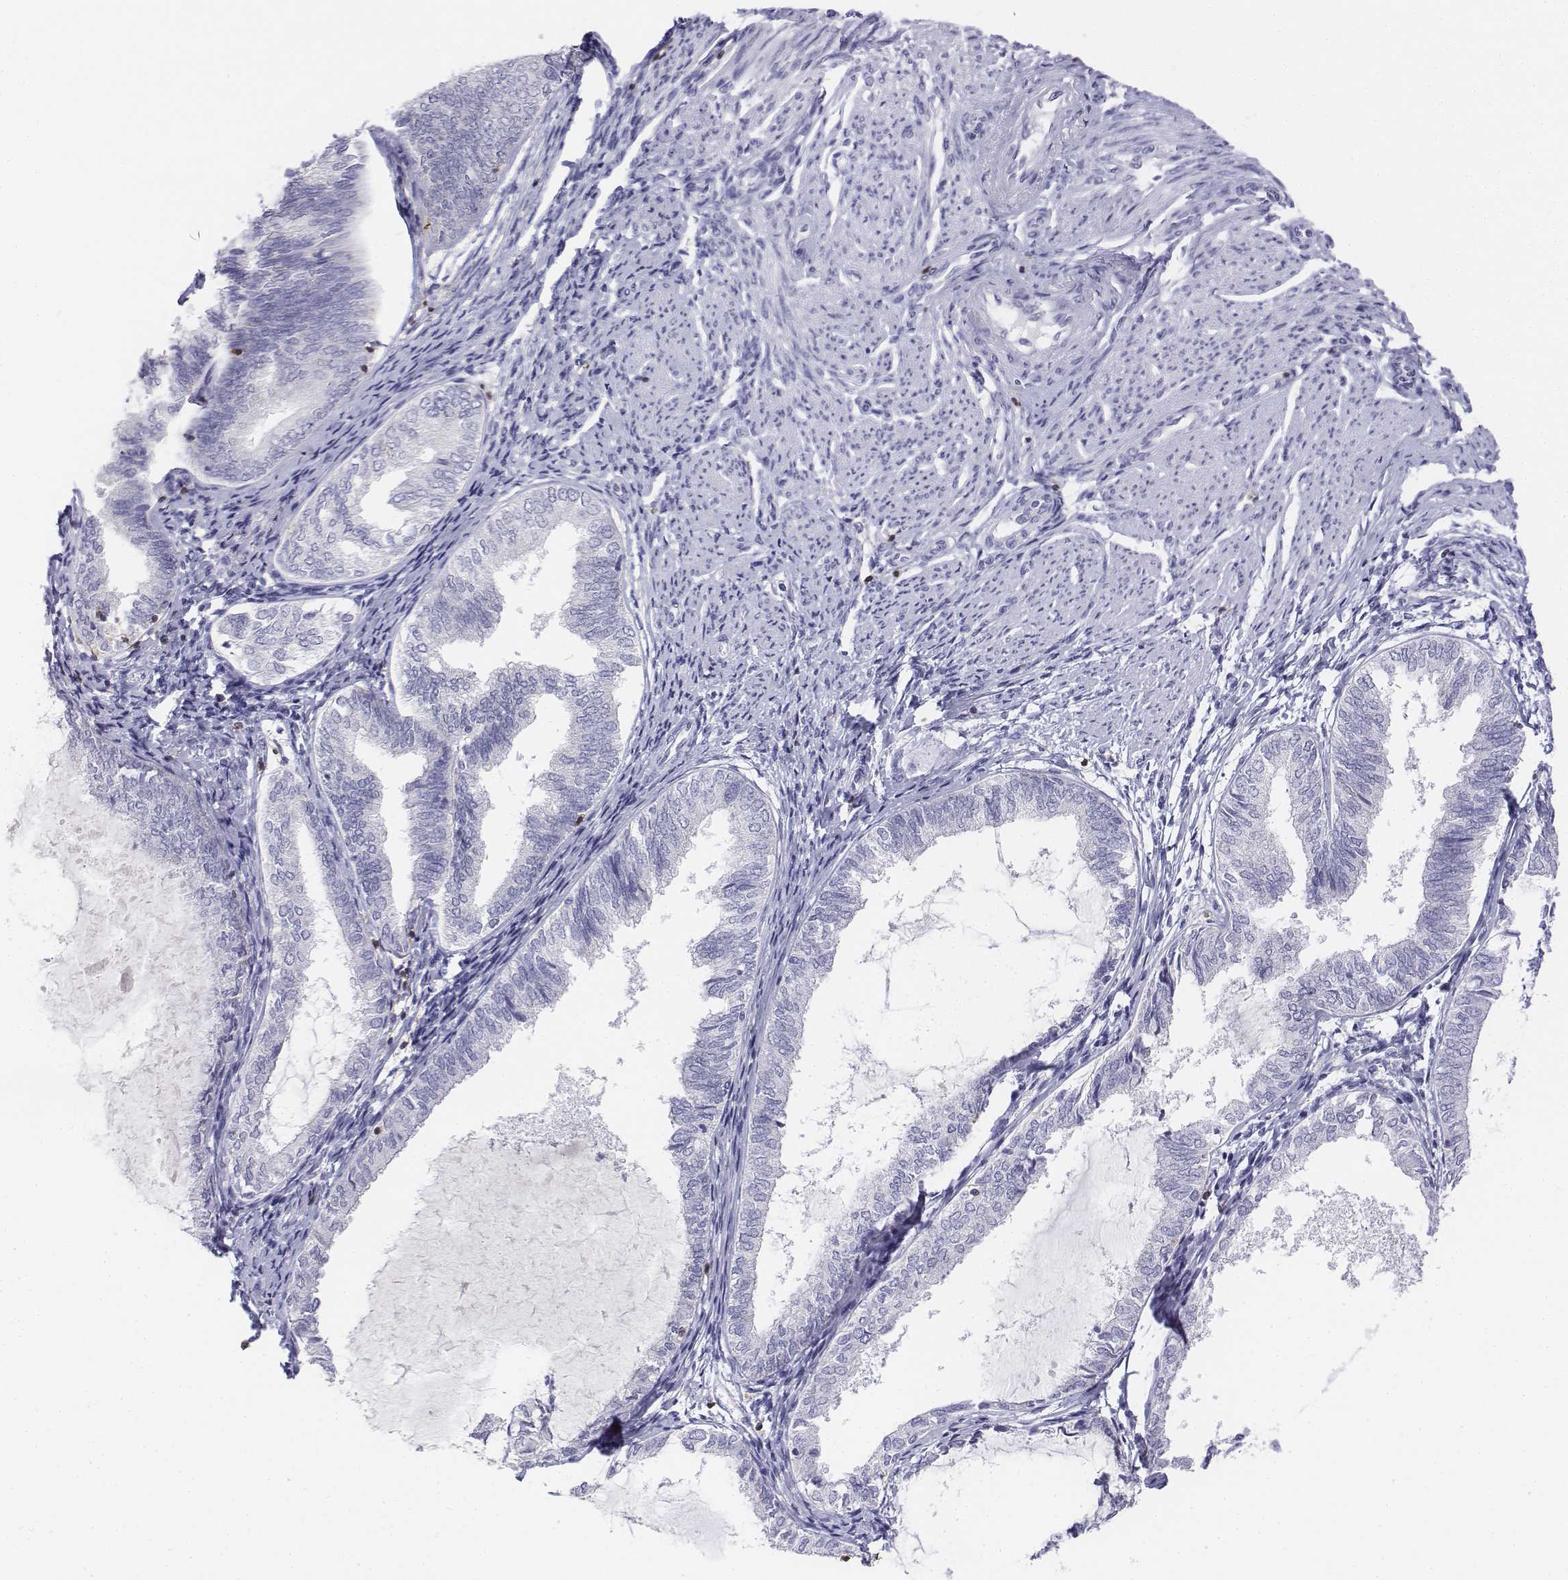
{"staining": {"intensity": "negative", "quantity": "none", "location": "none"}, "tissue": "endometrial cancer", "cell_type": "Tumor cells", "image_type": "cancer", "snomed": [{"axis": "morphology", "description": "Adenocarcinoma, NOS"}, {"axis": "topography", "description": "Endometrium"}], "caption": "This histopathology image is of endometrial cancer (adenocarcinoma) stained with immunohistochemistry (IHC) to label a protein in brown with the nuclei are counter-stained blue. There is no expression in tumor cells.", "gene": "CD3E", "patient": {"sex": "female", "age": 68}}